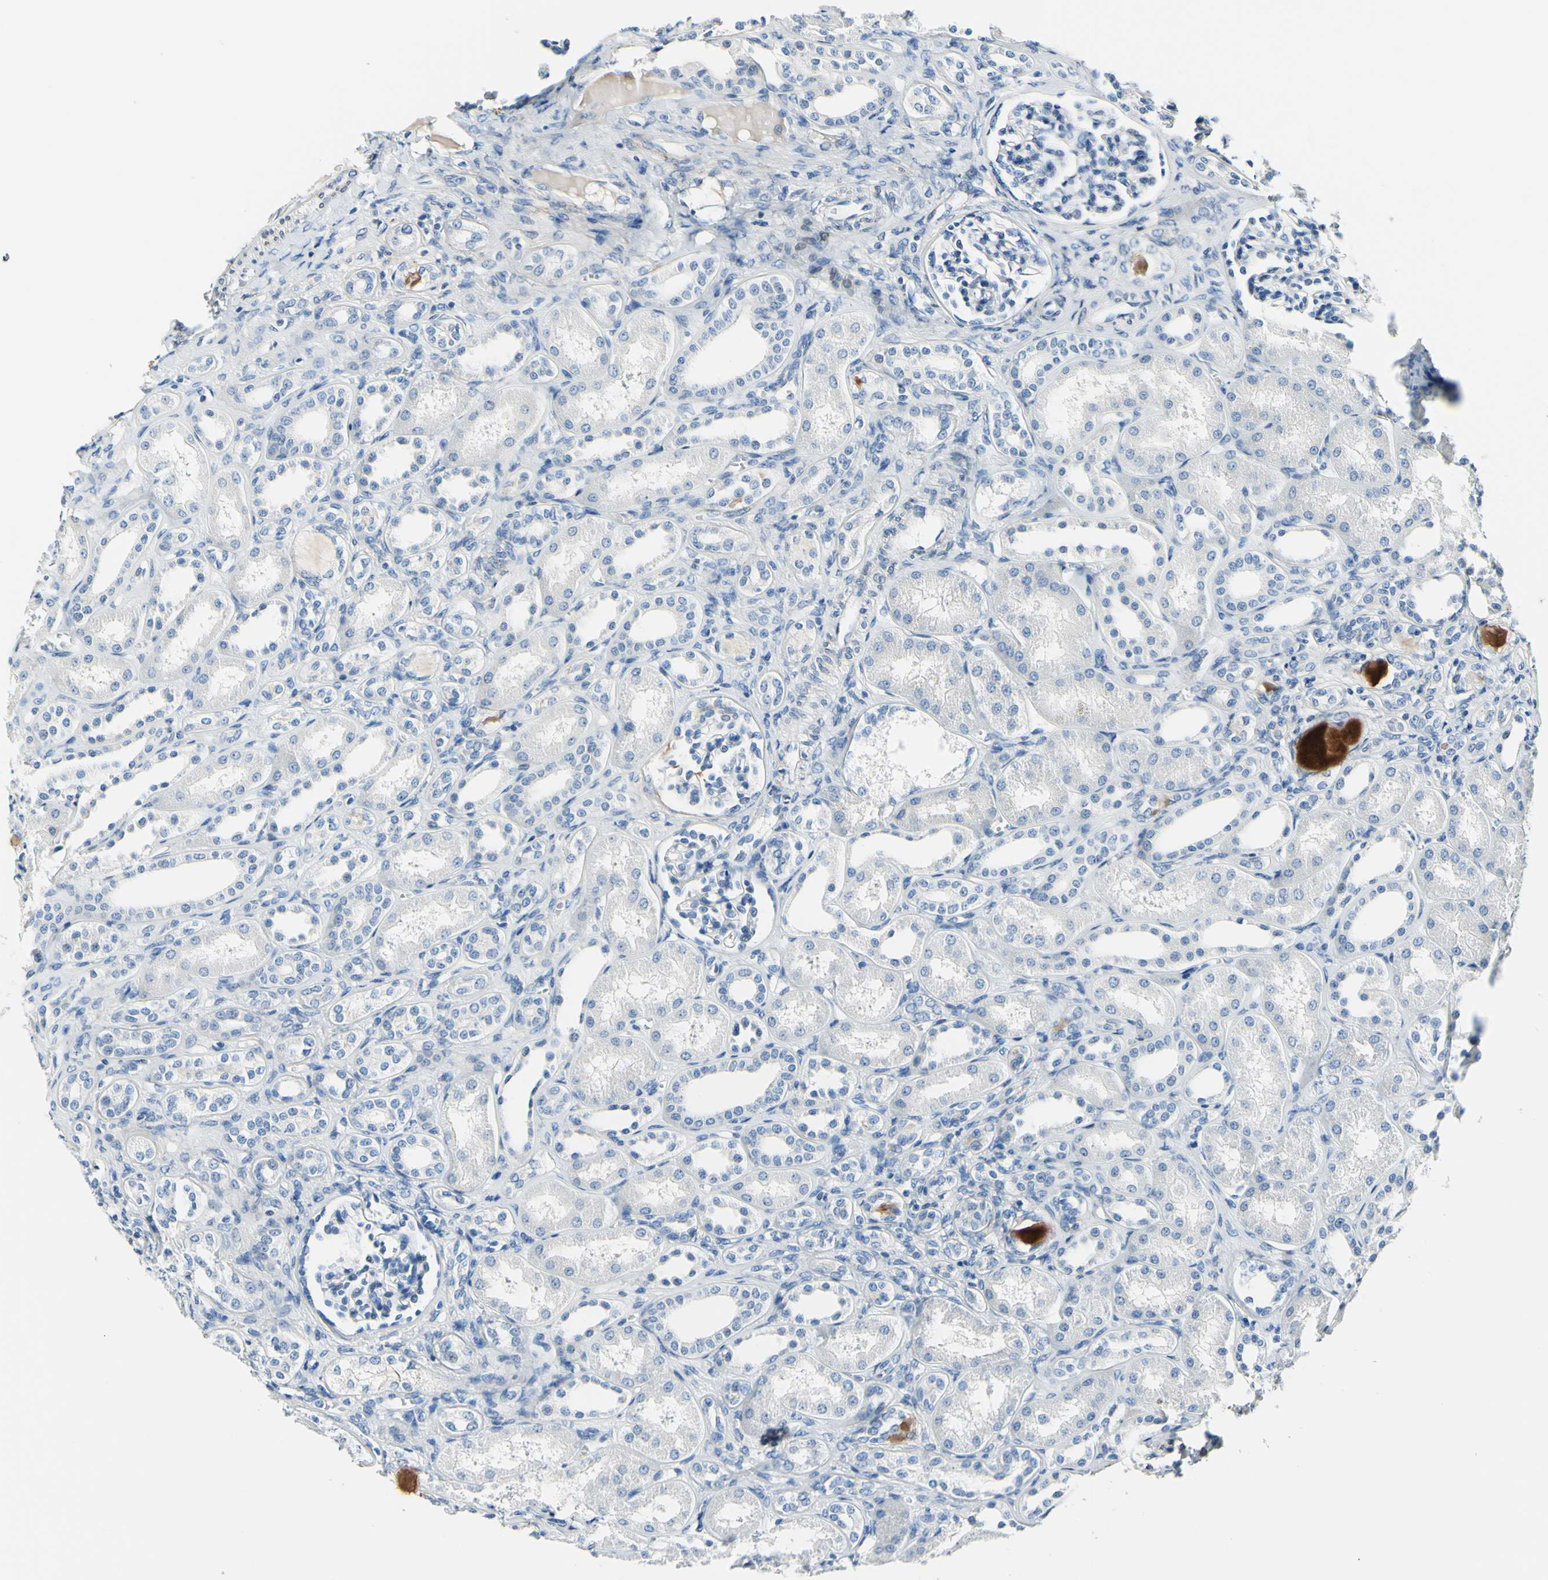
{"staining": {"intensity": "negative", "quantity": "none", "location": "none"}, "tissue": "kidney", "cell_type": "Cells in glomeruli", "image_type": "normal", "snomed": [{"axis": "morphology", "description": "Normal tissue, NOS"}, {"axis": "topography", "description": "Kidney"}], "caption": "The immunohistochemistry (IHC) image has no significant expression in cells in glomeruli of kidney. (DAB (3,3'-diaminobenzidine) IHC visualized using brightfield microscopy, high magnification).", "gene": "COL6A3", "patient": {"sex": "male", "age": 7}}